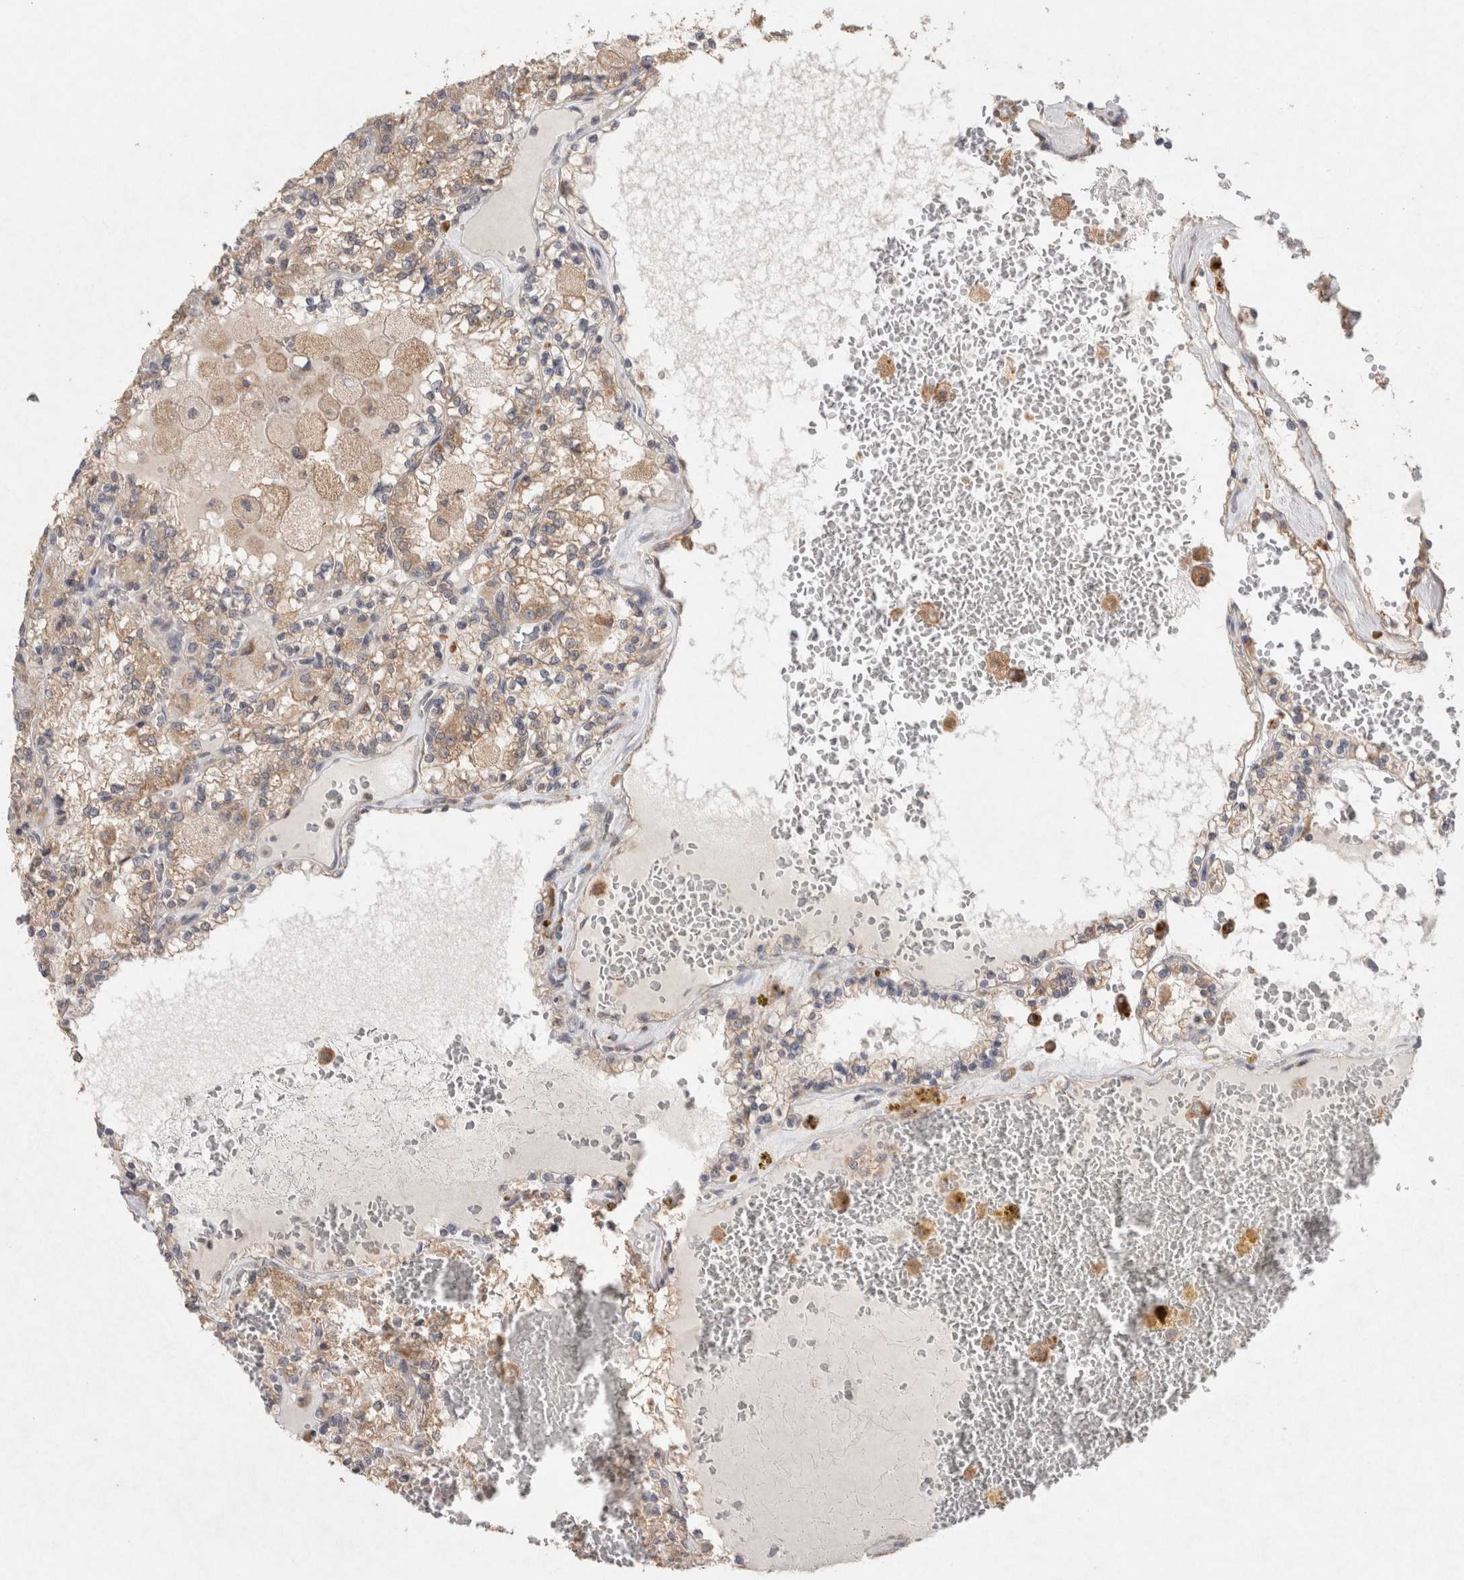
{"staining": {"intensity": "weak", "quantity": ">75%", "location": "cytoplasmic/membranous"}, "tissue": "renal cancer", "cell_type": "Tumor cells", "image_type": "cancer", "snomed": [{"axis": "morphology", "description": "Adenocarcinoma, NOS"}, {"axis": "topography", "description": "Kidney"}], "caption": "Renal adenocarcinoma stained with DAB immunohistochemistry shows low levels of weak cytoplasmic/membranous staining in approximately >75% of tumor cells. The staining was performed using DAB to visualize the protein expression in brown, while the nuclei were stained in blue with hematoxylin (Magnification: 20x).", "gene": "RAB14", "patient": {"sex": "female", "age": 56}}